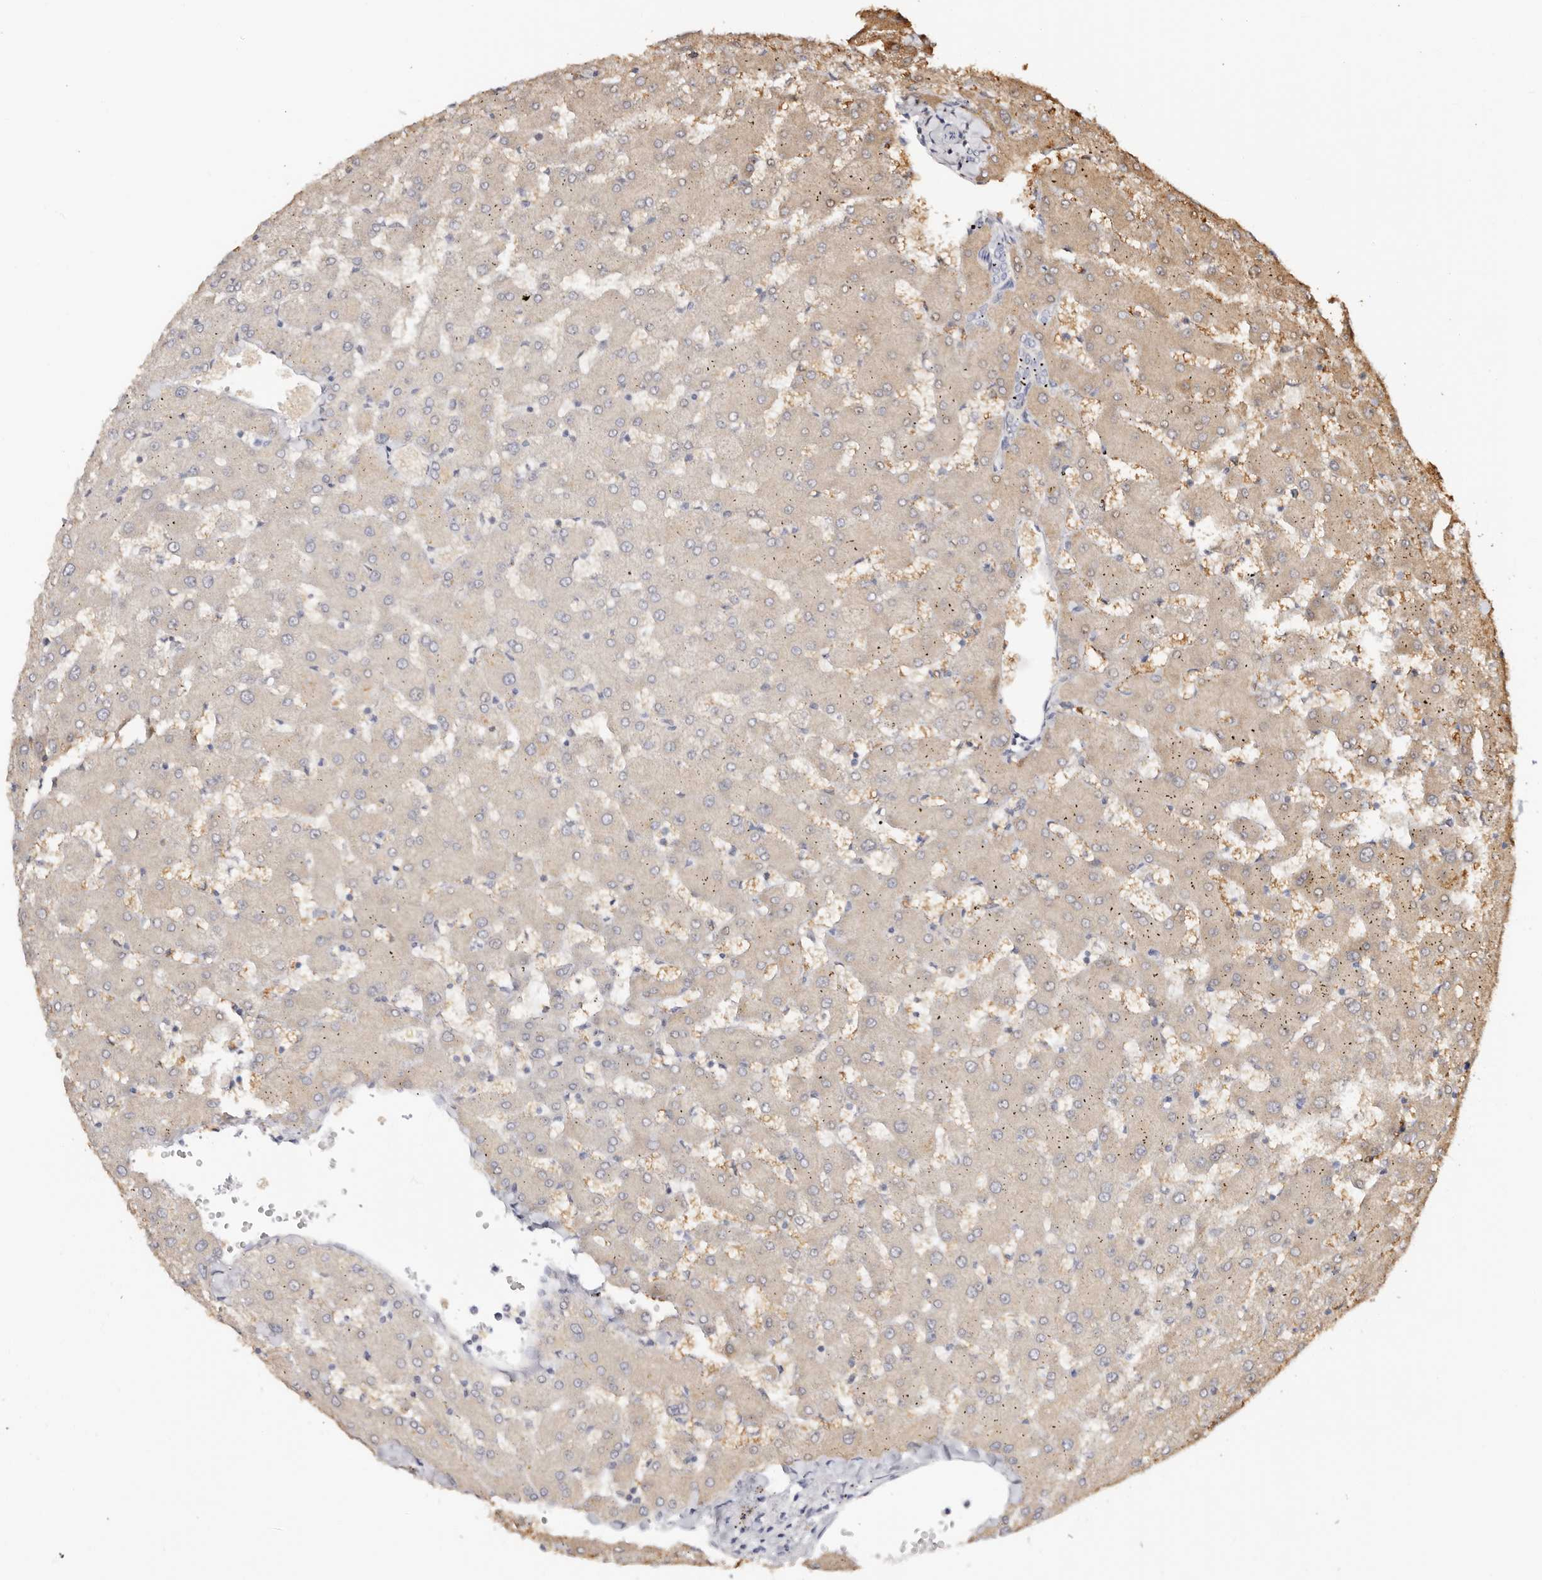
{"staining": {"intensity": "negative", "quantity": "none", "location": "none"}, "tissue": "liver", "cell_type": "Cholangiocytes", "image_type": "normal", "snomed": [{"axis": "morphology", "description": "Normal tissue, NOS"}, {"axis": "topography", "description": "Liver"}], "caption": "Cholangiocytes are negative for brown protein staining in normal liver. (DAB IHC, high magnification).", "gene": "ODF2L", "patient": {"sex": "female", "age": 63}}